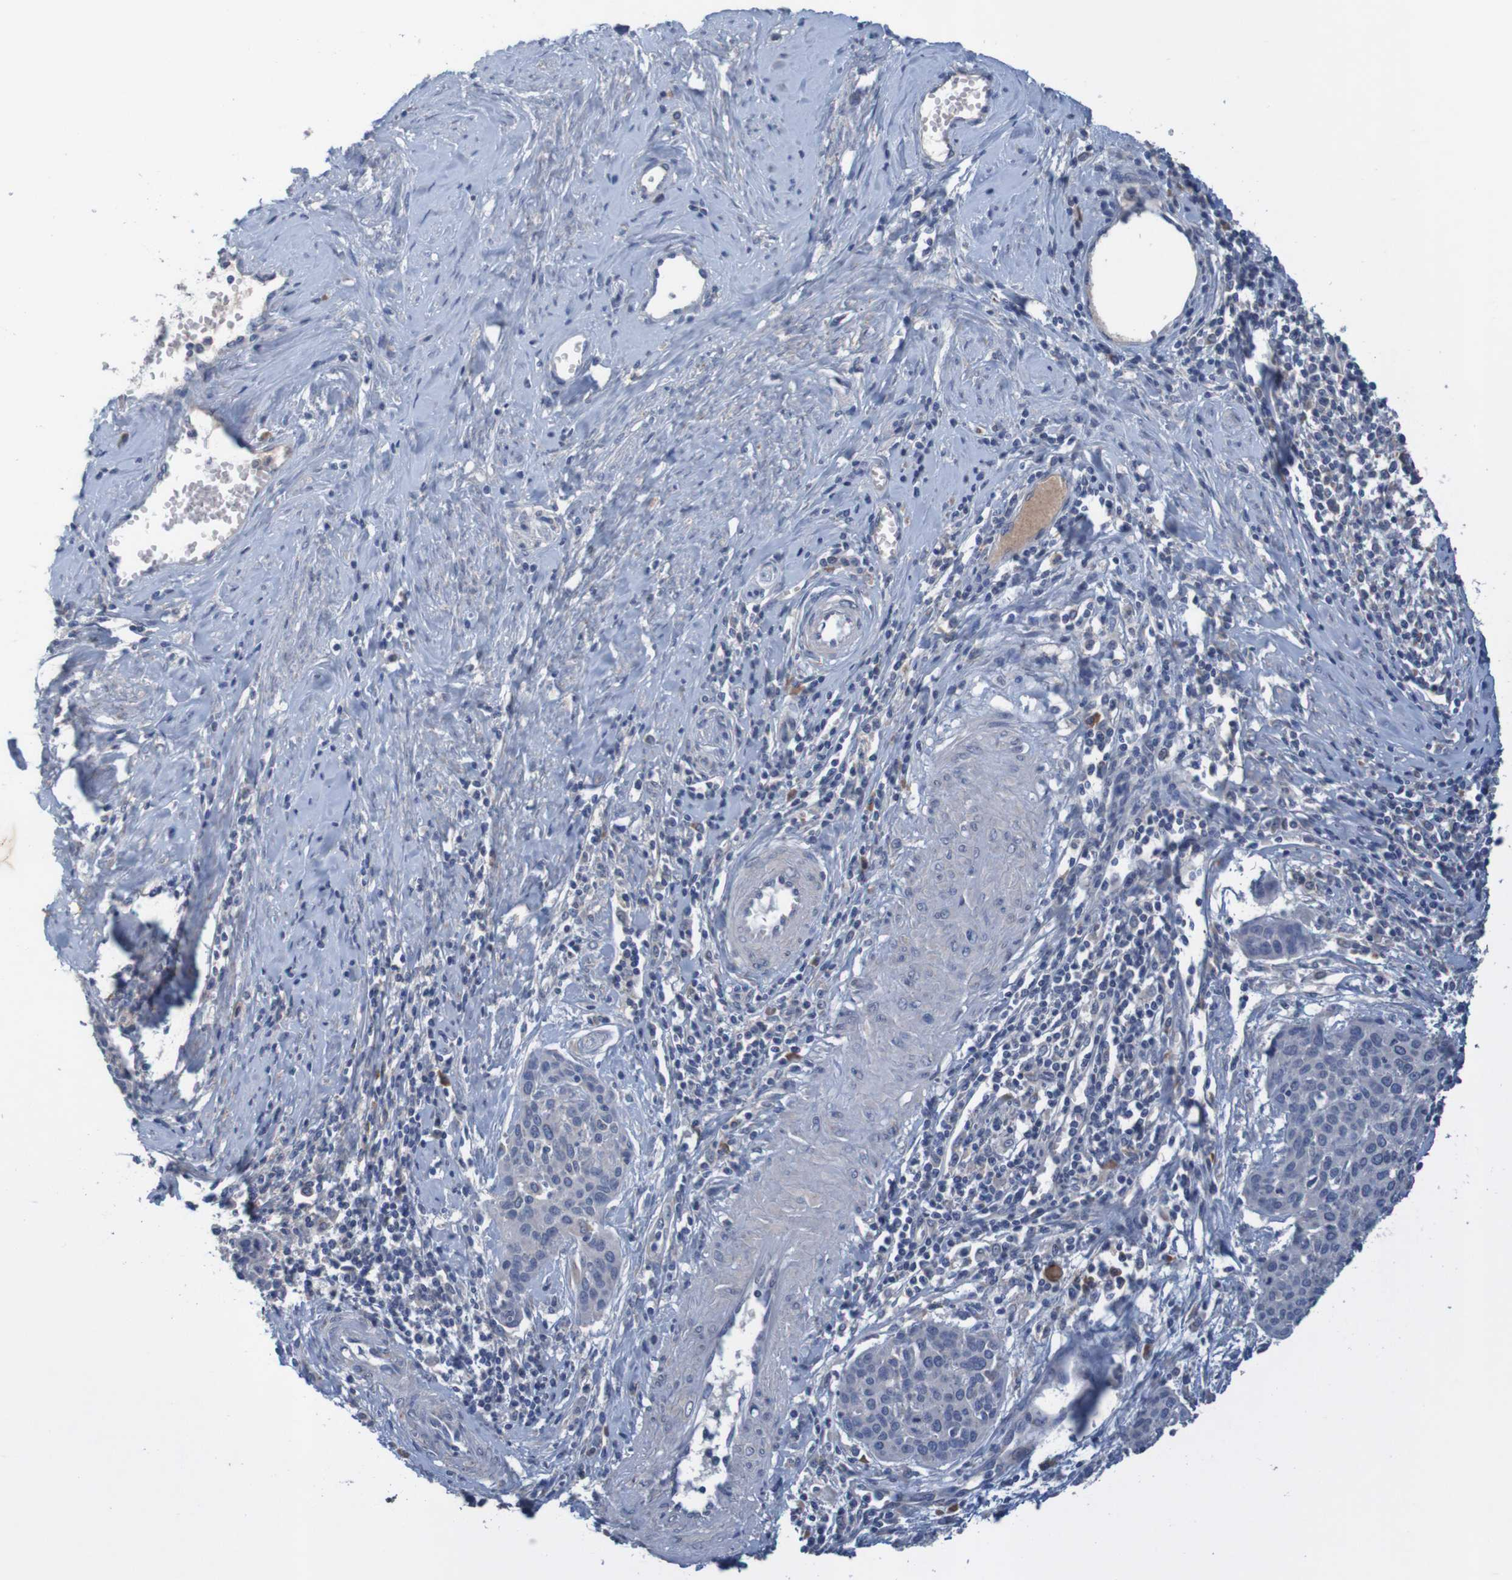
{"staining": {"intensity": "negative", "quantity": "none", "location": "none"}, "tissue": "cervical cancer", "cell_type": "Tumor cells", "image_type": "cancer", "snomed": [{"axis": "morphology", "description": "Squamous cell carcinoma, NOS"}, {"axis": "topography", "description": "Cervix"}], "caption": "Human cervical cancer stained for a protein using immunohistochemistry (IHC) reveals no staining in tumor cells.", "gene": "LTA", "patient": {"sex": "female", "age": 38}}